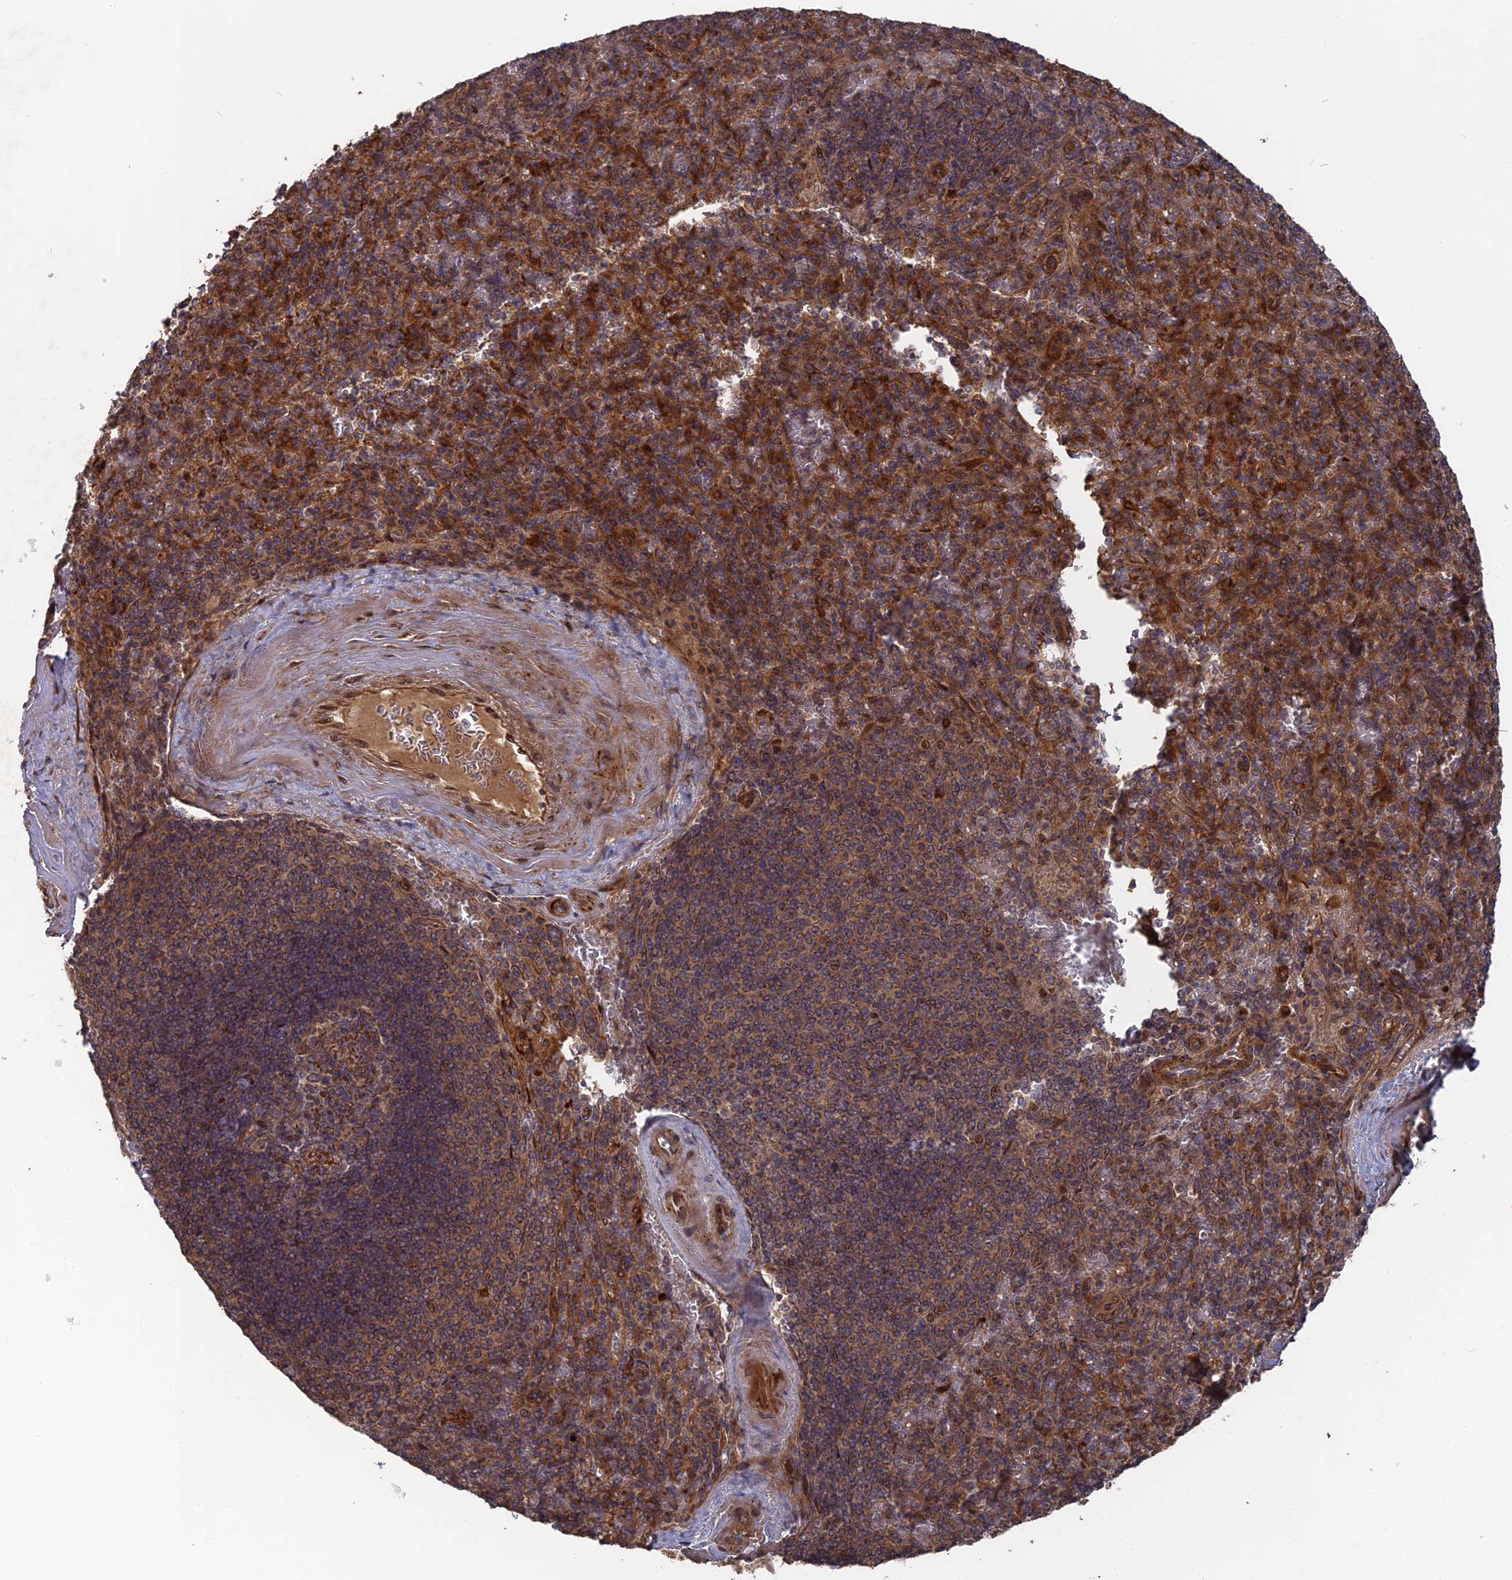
{"staining": {"intensity": "strong", "quantity": "25%-75%", "location": "cytoplasmic/membranous"}, "tissue": "spleen", "cell_type": "Cells in red pulp", "image_type": "normal", "snomed": [{"axis": "morphology", "description": "Normal tissue, NOS"}, {"axis": "topography", "description": "Spleen"}], "caption": "Immunohistochemical staining of unremarkable spleen displays 25%-75% levels of strong cytoplasmic/membranous protein staining in approximately 25%-75% of cells in red pulp. (DAB IHC with brightfield microscopy, high magnification).", "gene": "DEF8", "patient": {"sex": "male", "age": 82}}